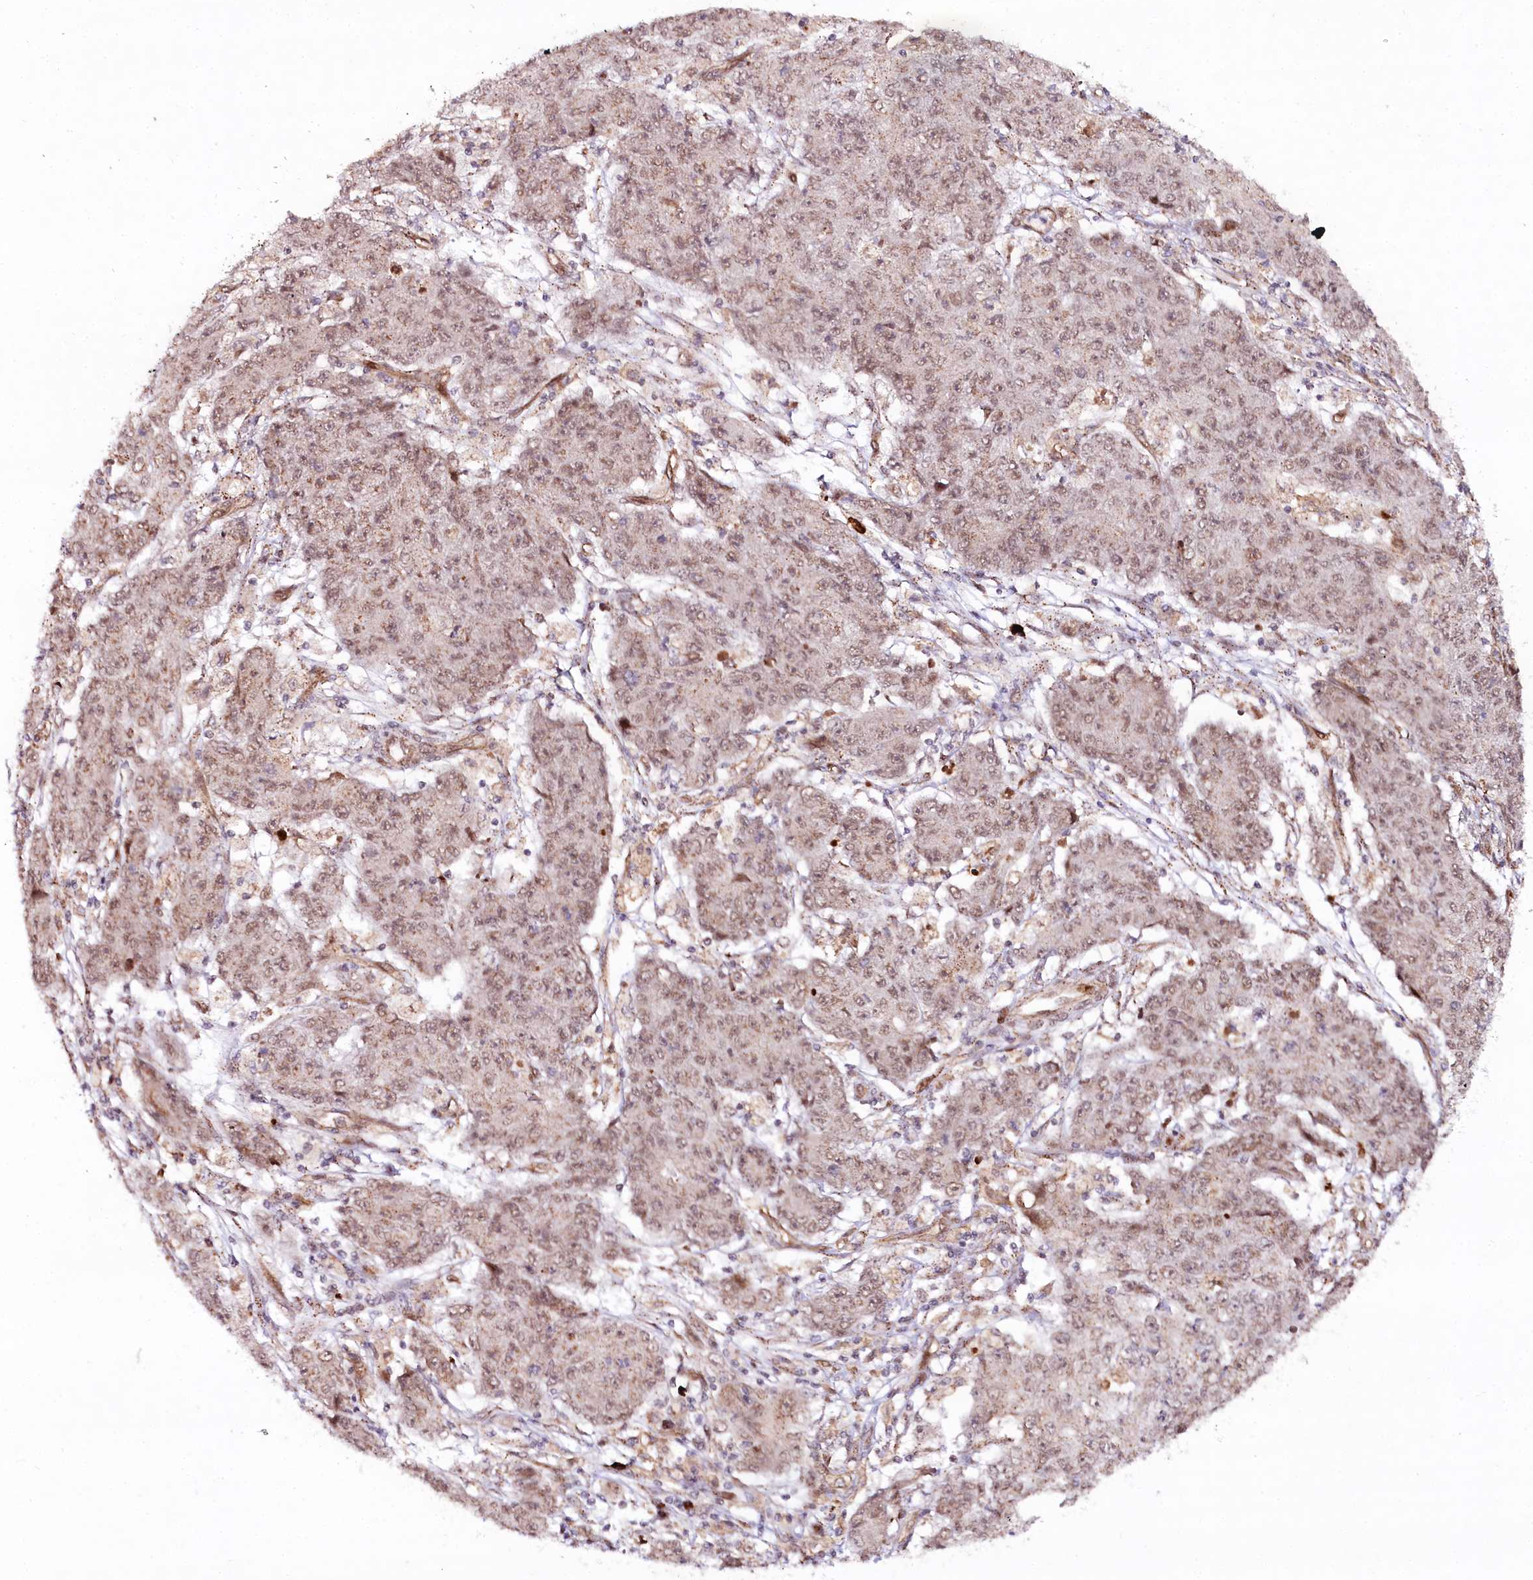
{"staining": {"intensity": "weak", "quantity": ">75%", "location": "cytoplasmic/membranous"}, "tissue": "ovarian cancer", "cell_type": "Tumor cells", "image_type": "cancer", "snomed": [{"axis": "morphology", "description": "Carcinoma, endometroid"}, {"axis": "topography", "description": "Ovary"}], "caption": "This is an image of immunohistochemistry staining of endometroid carcinoma (ovarian), which shows weak staining in the cytoplasmic/membranous of tumor cells.", "gene": "COPG1", "patient": {"sex": "female", "age": 42}}